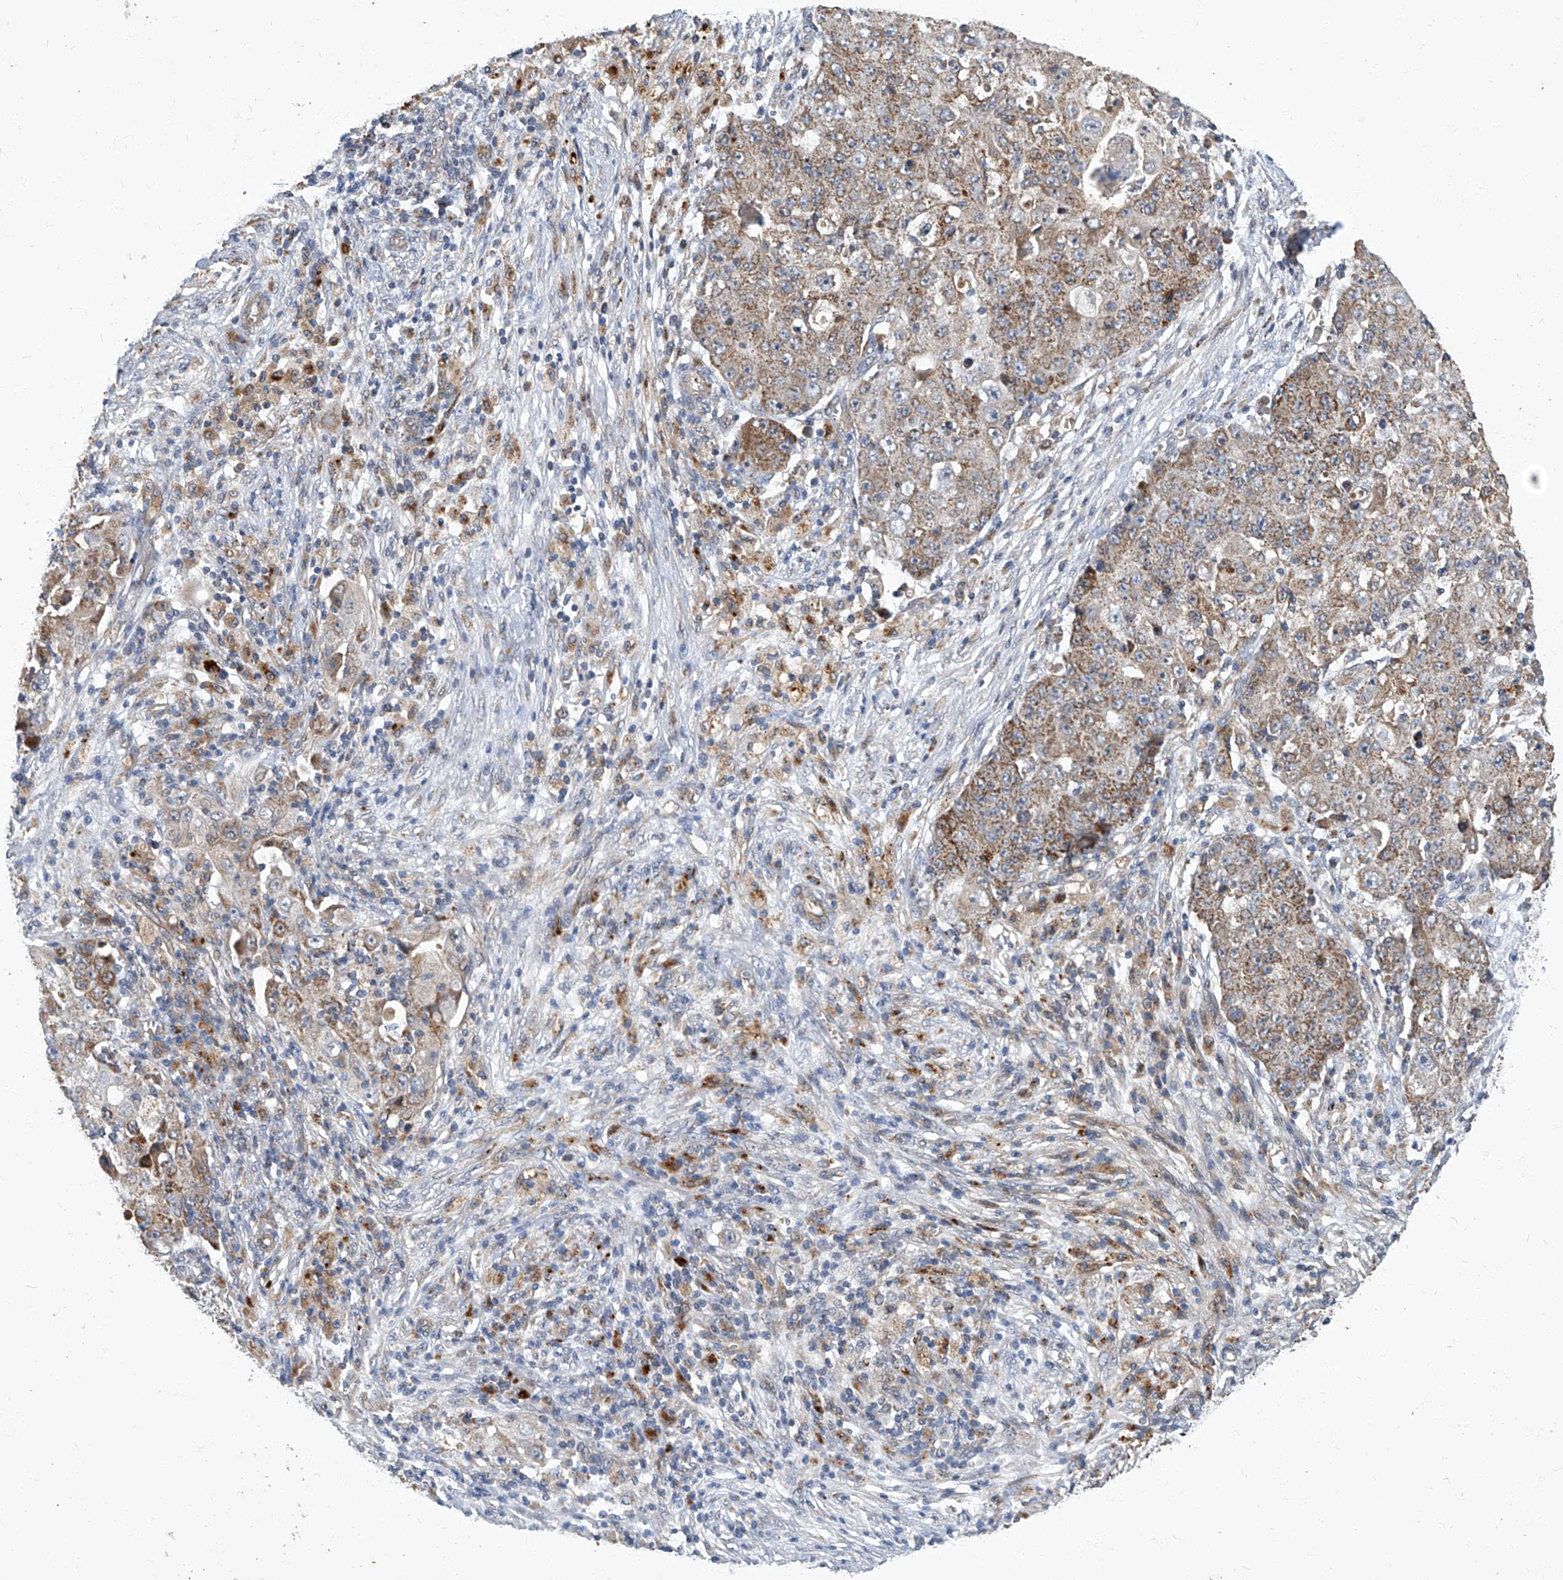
{"staining": {"intensity": "weak", "quantity": "<25%", "location": "cytoplasmic/membranous"}, "tissue": "ovarian cancer", "cell_type": "Tumor cells", "image_type": "cancer", "snomed": [{"axis": "morphology", "description": "Carcinoma, endometroid"}, {"axis": "topography", "description": "Ovary"}], "caption": "High magnification brightfield microscopy of ovarian endometroid carcinoma stained with DAB (brown) and counterstained with hematoxylin (blue): tumor cells show no significant expression.", "gene": "TNFRSF13B", "patient": {"sex": "female", "age": 42}}